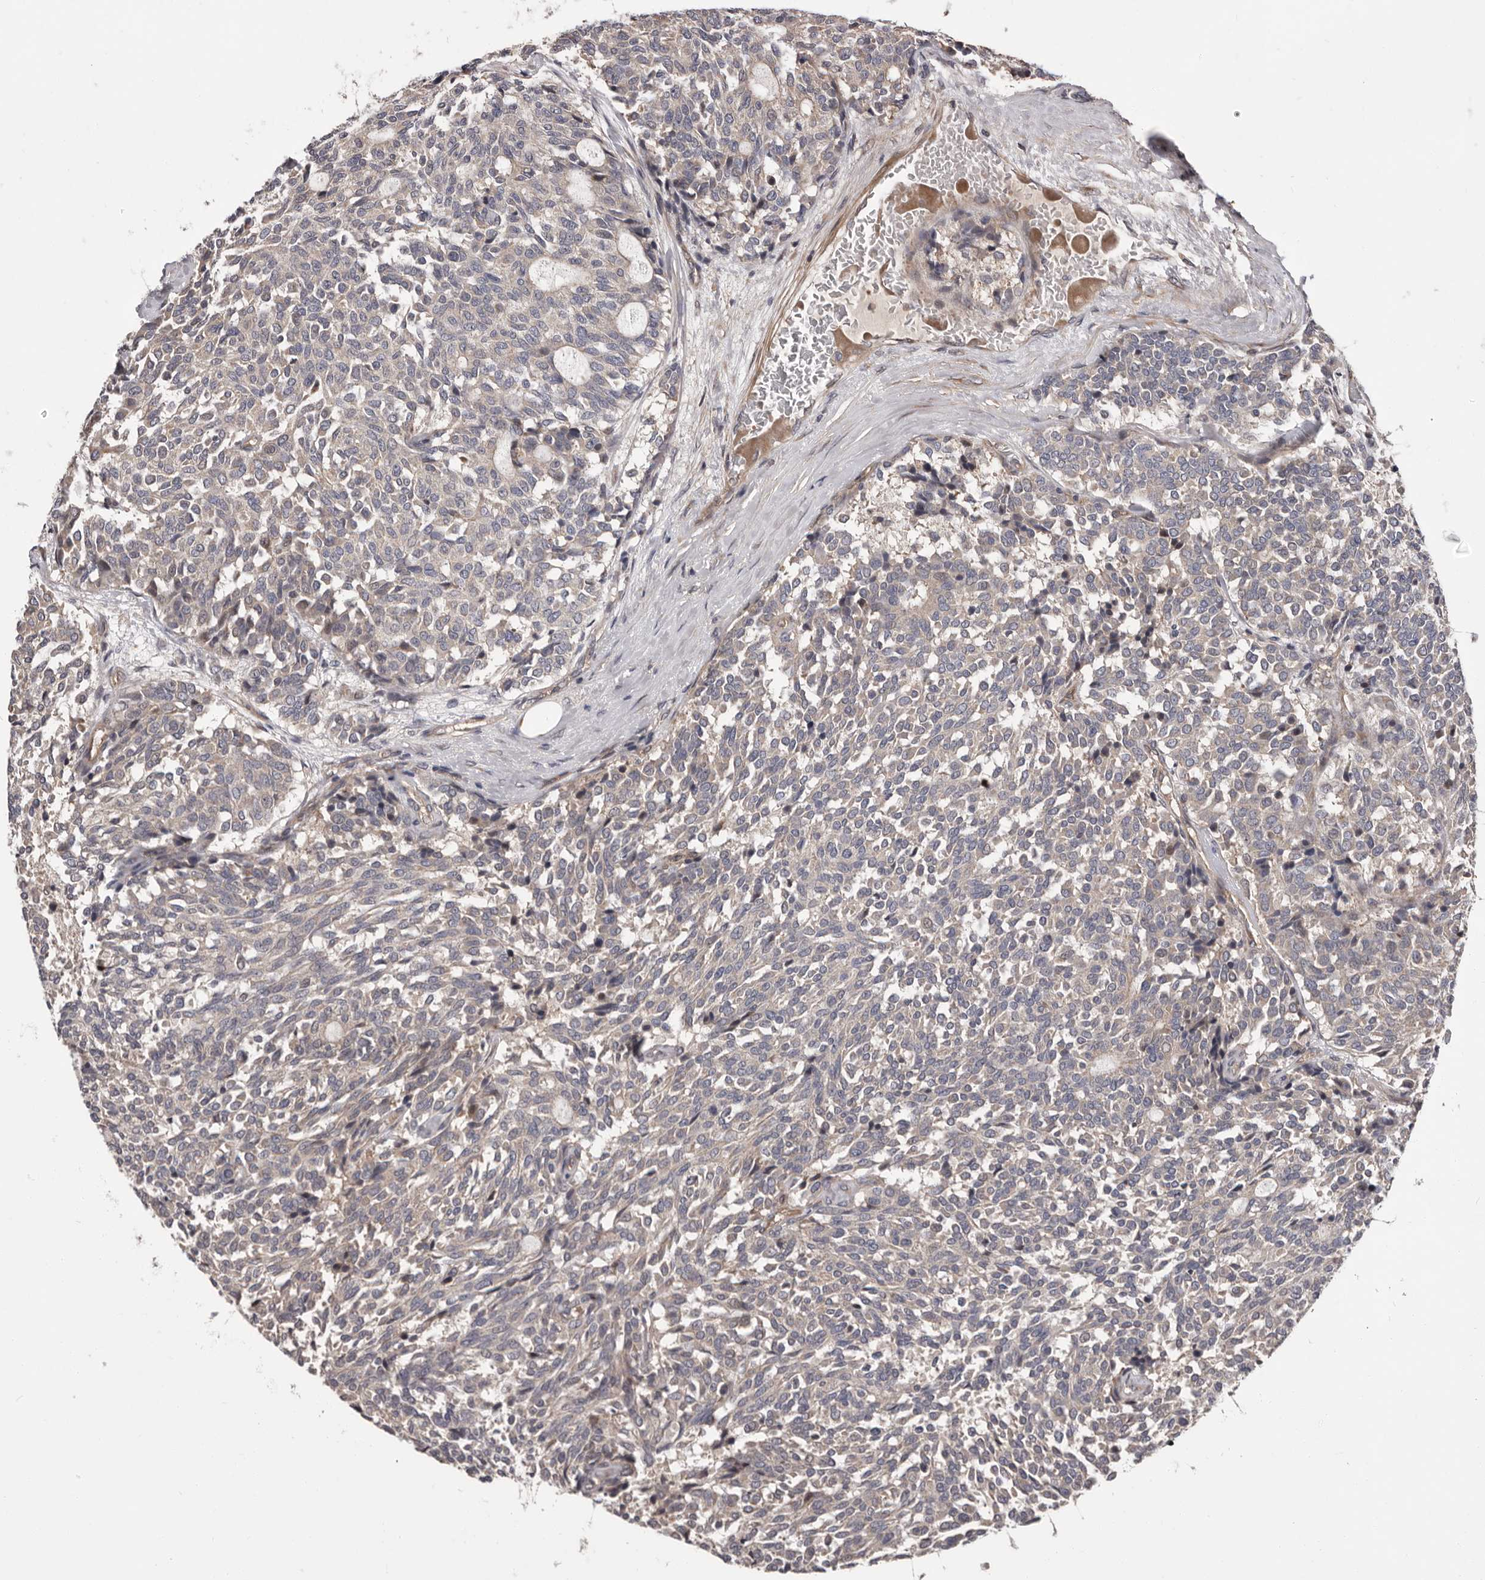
{"staining": {"intensity": "negative", "quantity": "none", "location": "none"}, "tissue": "carcinoid", "cell_type": "Tumor cells", "image_type": "cancer", "snomed": [{"axis": "morphology", "description": "Carcinoid, malignant, NOS"}, {"axis": "topography", "description": "Pancreas"}], "caption": "Carcinoid was stained to show a protein in brown. There is no significant positivity in tumor cells.", "gene": "PRKD1", "patient": {"sex": "female", "age": 54}}